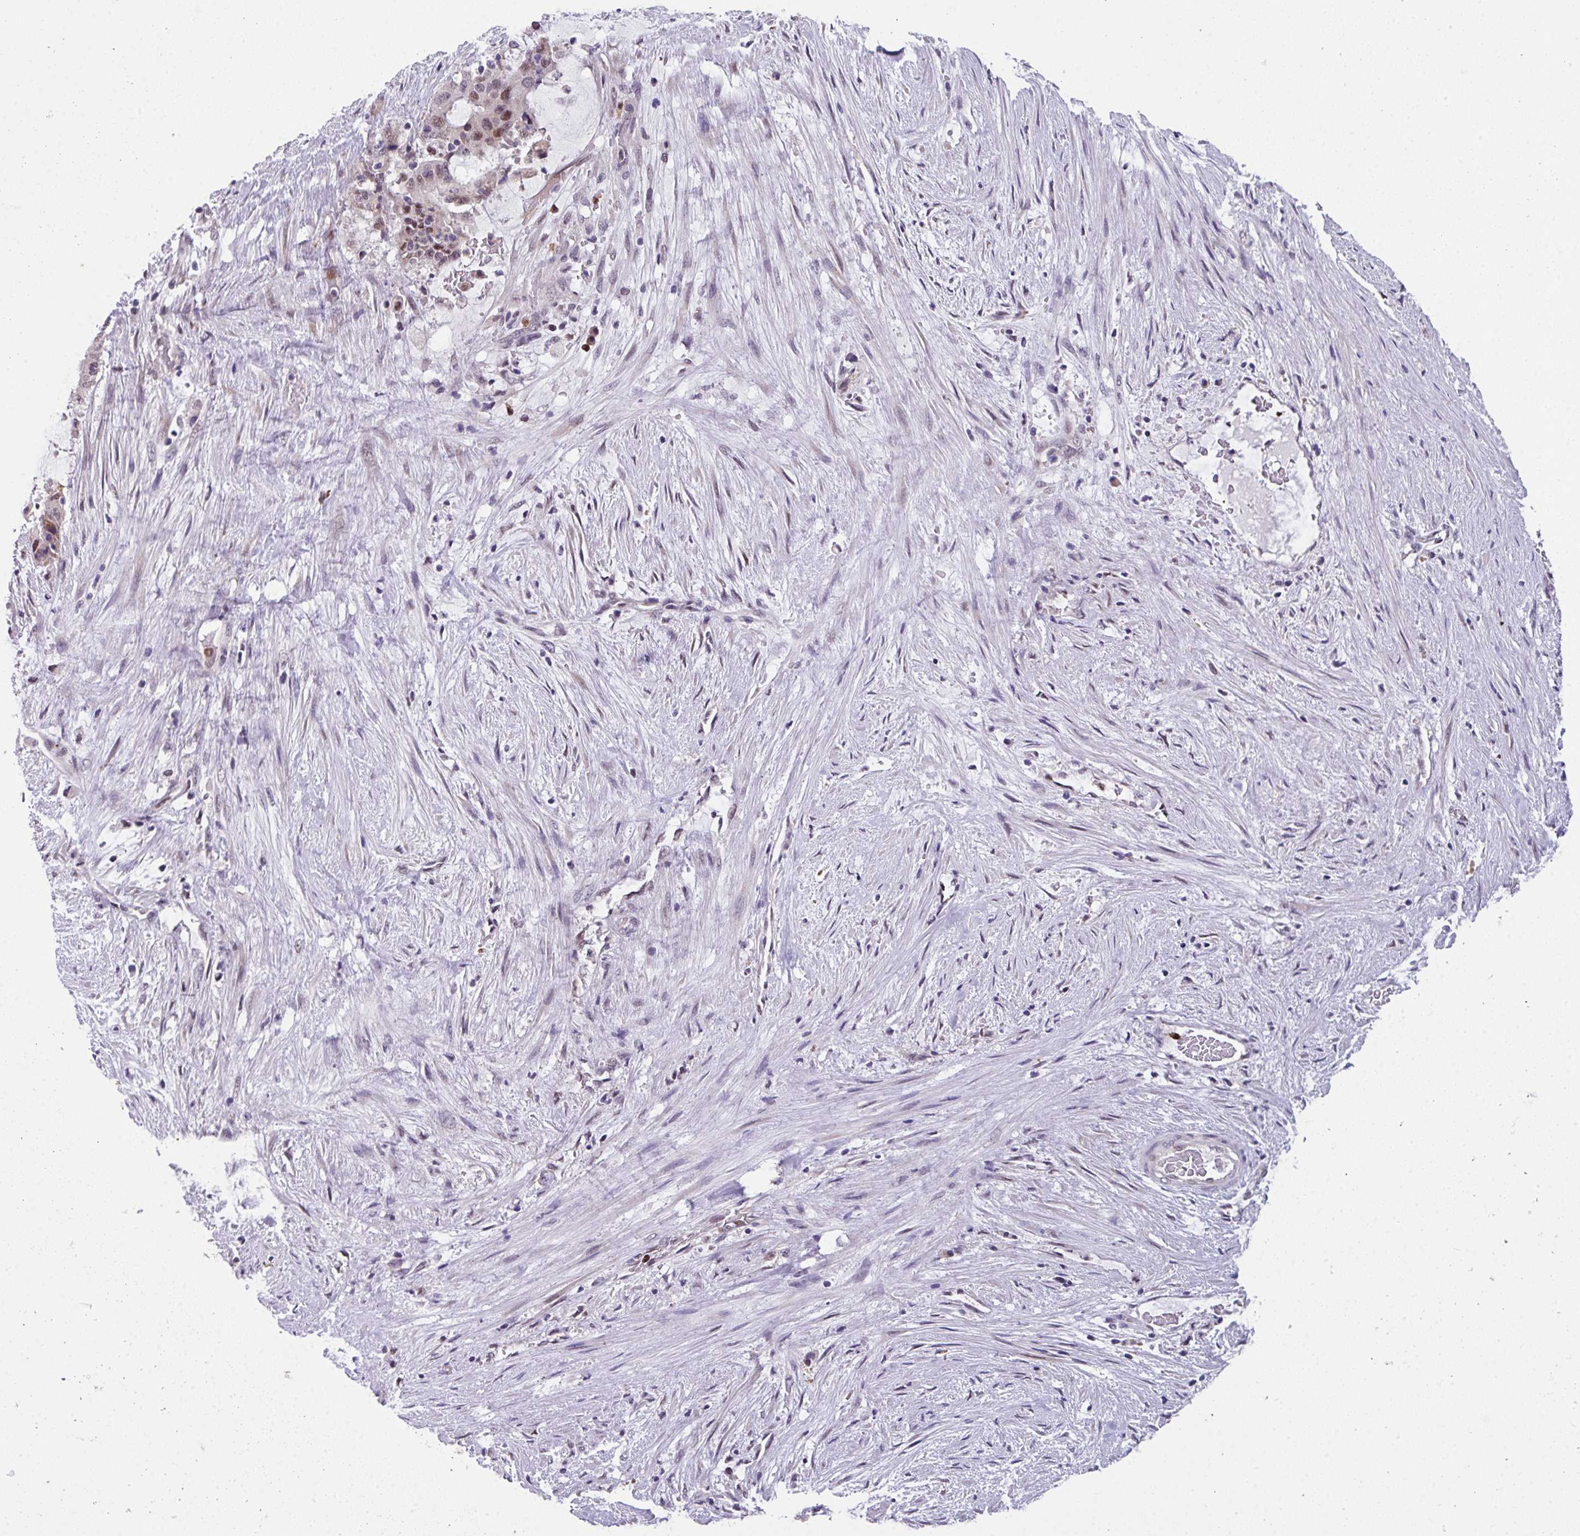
{"staining": {"intensity": "moderate", "quantity": "<25%", "location": "nuclear"}, "tissue": "liver cancer", "cell_type": "Tumor cells", "image_type": "cancer", "snomed": [{"axis": "morphology", "description": "Normal tissue, NOS"}, {"axis": "morphology", "description": "Cholangiocarcinoma"}, {"axis": "topography", "description": "Liver"}, {"axis": "topography", "description": "Peripheral nerve tissue"}], "caption": "Liver cholangiocarcinoma stained with a protein marker exhibits moderate staining in tumor cells.", "gene": "ZFP3", "patient": {"sex": "female", "age": 73}}